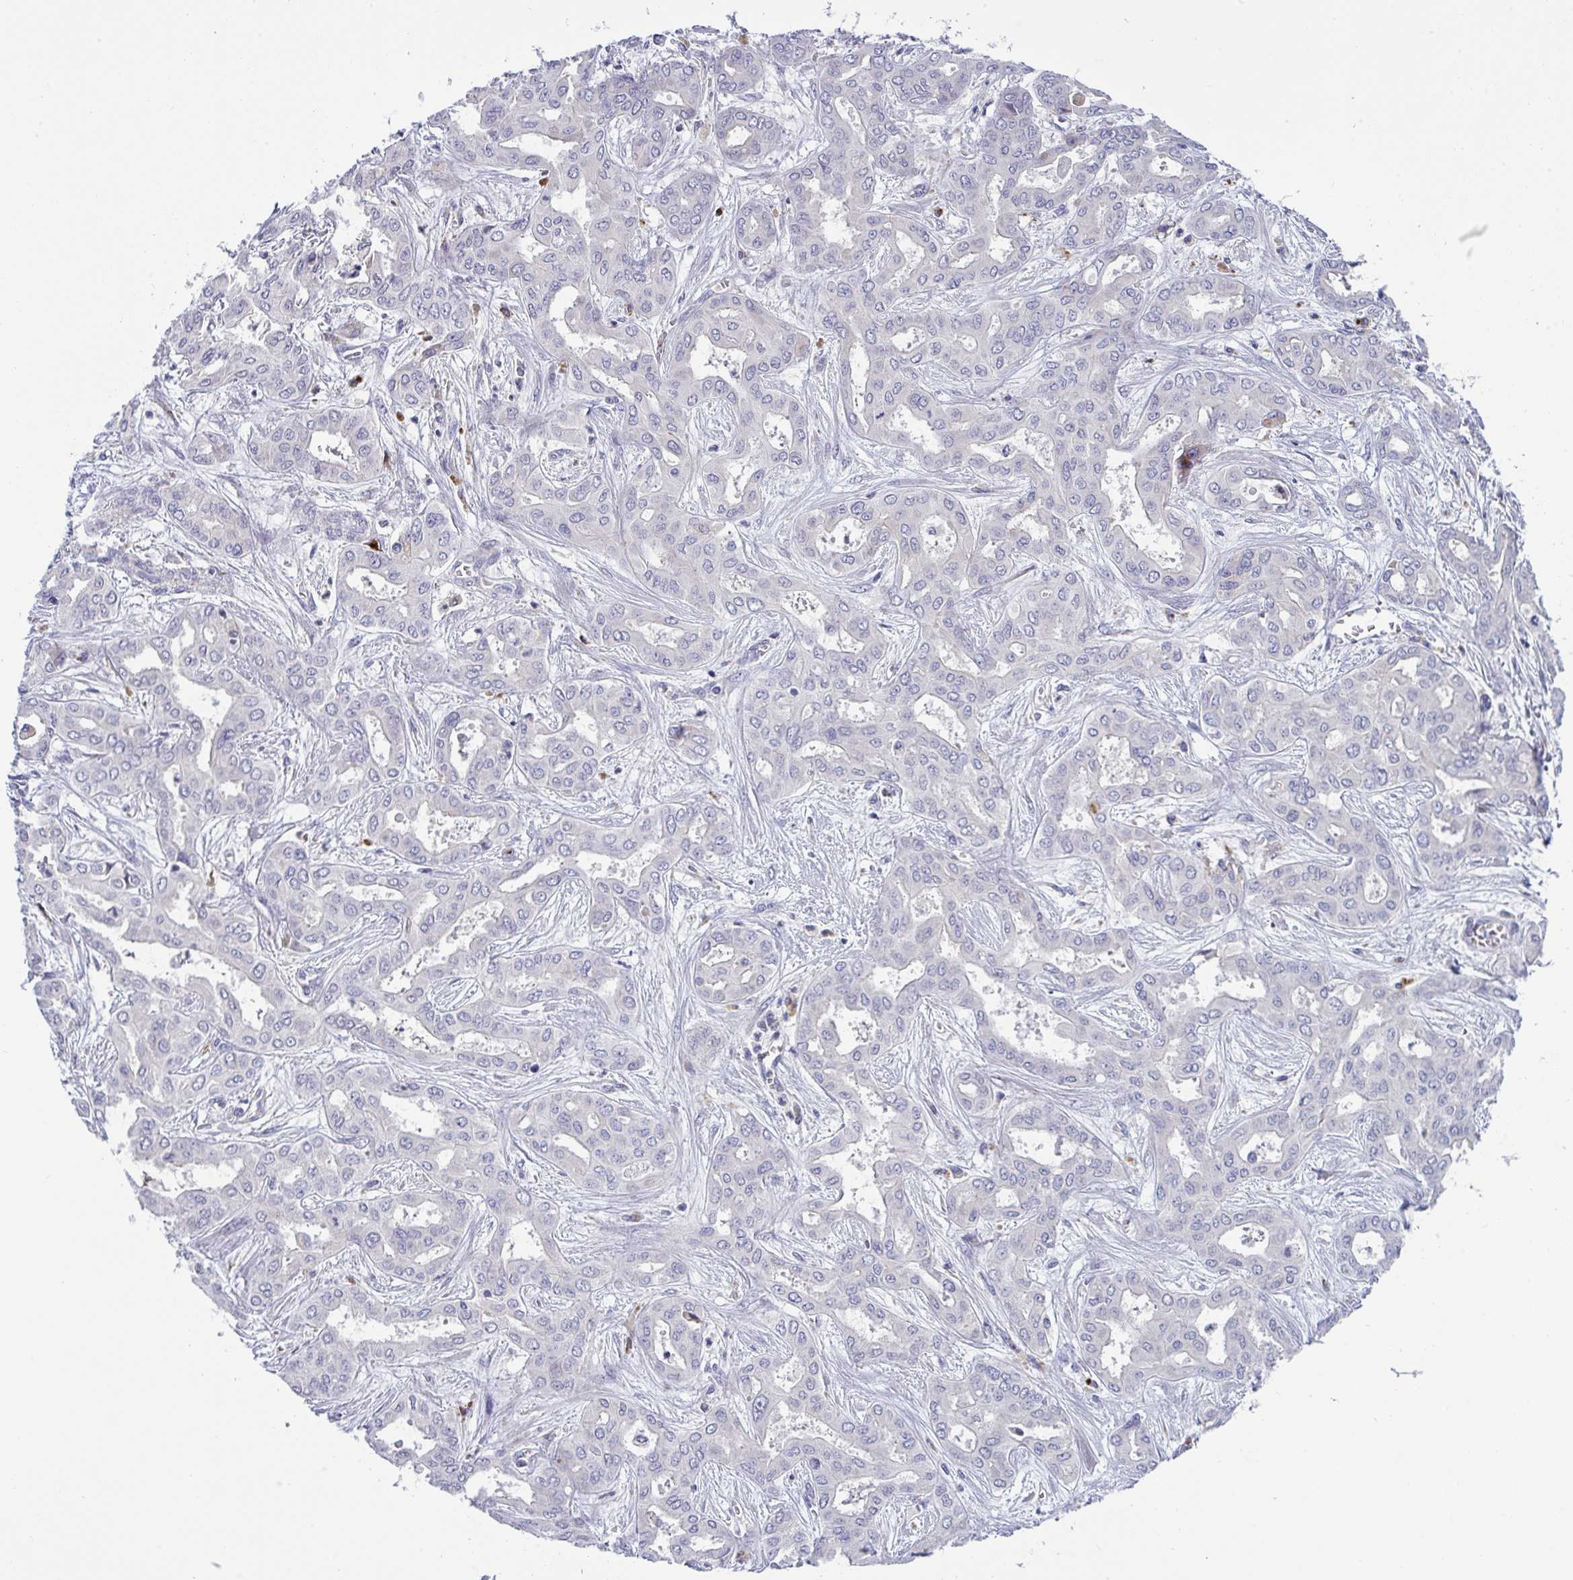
{"staining": {"intensity": "negative", "quantity": "none", "location": "none"}, "tissue": "liver cancer", "cell_type": "Tumor cells", "image_type": "cancer", "snomed": [{"axis": "morphology", "description": "Cholangiocarcinoma"}, {"axis": "topography", "description": "Liver"}], "caption": "A photomicrograph of human liver cancer is negative for staining in tumor cells. (DAB IHC visualized using brightfield microscopy, high magnification).", "gene": "TOR1AIP2", "patient": {"sex": "female", "age": 64}}